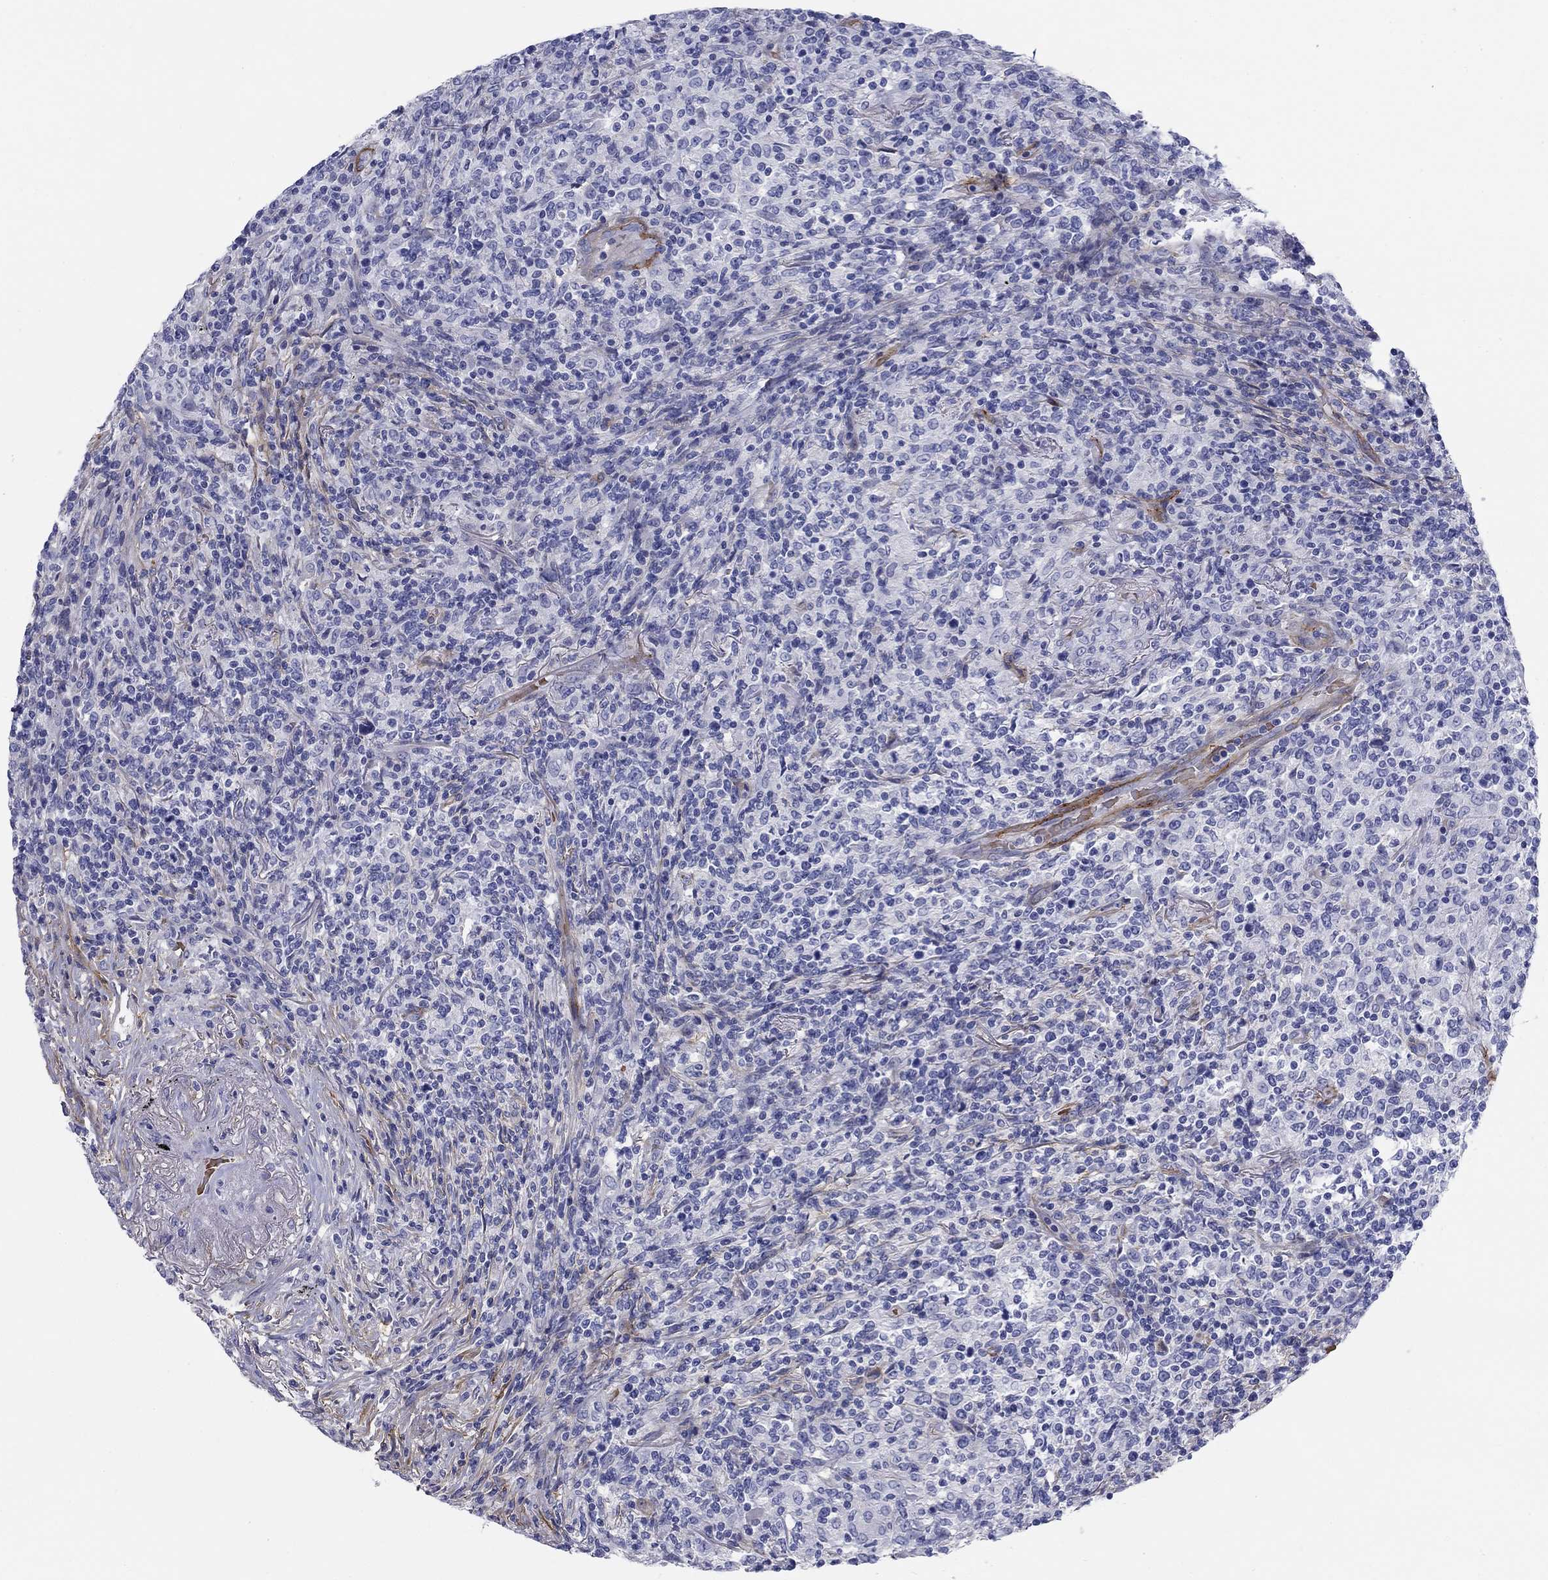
{"staining": {"intensity": "negative", "quantity": "none", "location": "none"}, "tissue": "lymphoma", "cell_type": "Tumor cells", "image_type": "cancer", "snomed": [{"axis": "morphology", "description": "Malignant lymphoma, non-Hodgkin's type, High grade"}, {"axis": "topography", "description": "Lung"}], "caption": "Micrograph shows no protein expression in tumor cells of malignant lymphoma, non-Hodgkin's type (high-grade) tissue. (Brightfield microscopy of DAB (3,3'-diaminobenzidine) IHC at high magnification).", "gene": "GPC1", "patient": {"sex": "male", "age": 79}}